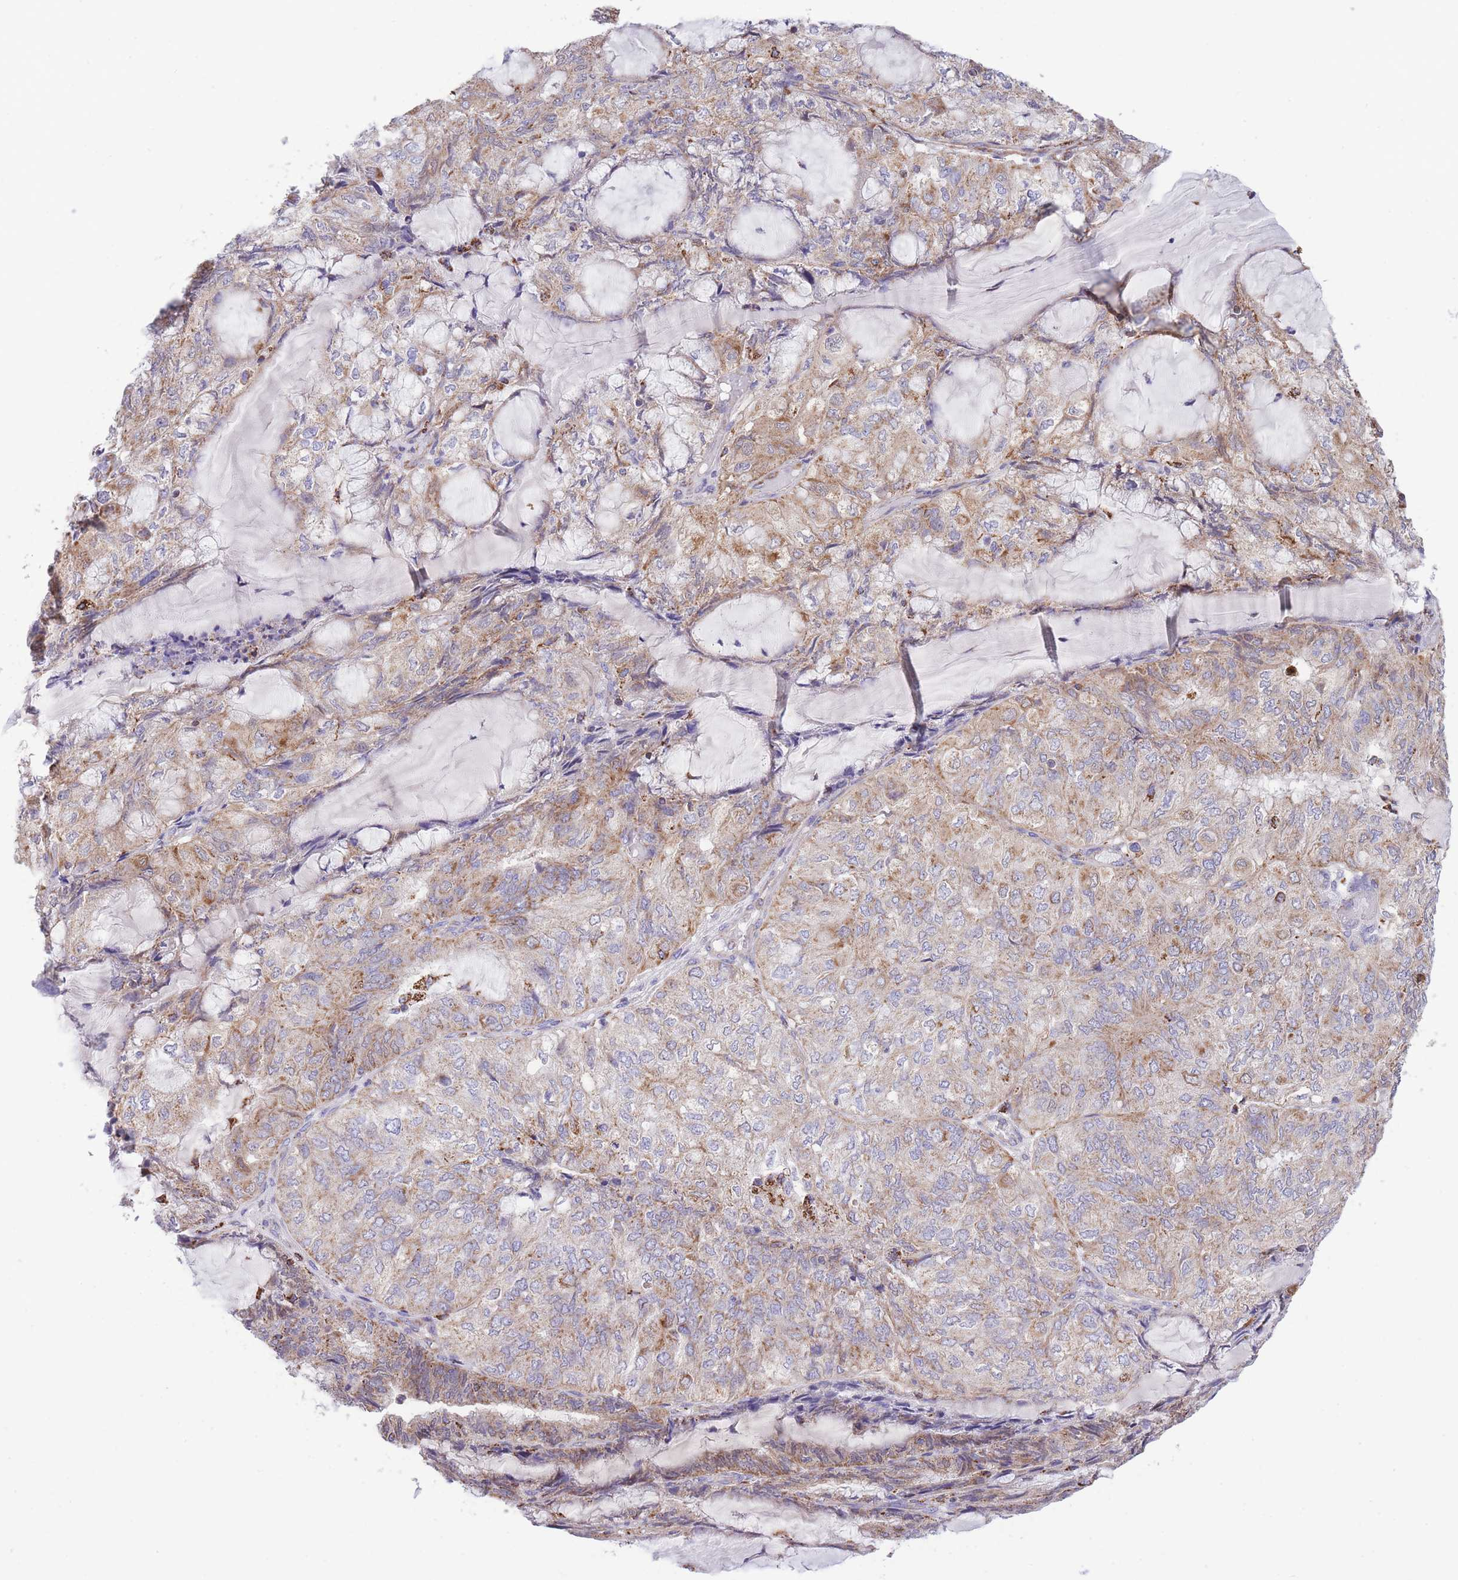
{"staining": {"intensity": "moderate", "quantity": ">75%", "location": "cytoplasmic/membranous"}, "tissue": "endometrial cancer", "cell_type": "Tumor cells", "image_type": "cancer", "snomed": [{"axis": "morphology", "description": "Adenocarcinoma, NOS"}, {"axis": "topography", "description": "Endometrium"}], "caption": "Endometrial cancer (adenocarcinoma) was stained to show a protein in brown. There is medium levels of moderate cytoplasmic/membranous positivity in approximately >75% of tumor cells.", "gene": "ST3GAL3", "patient": {"sex": "female", "age": 81}}